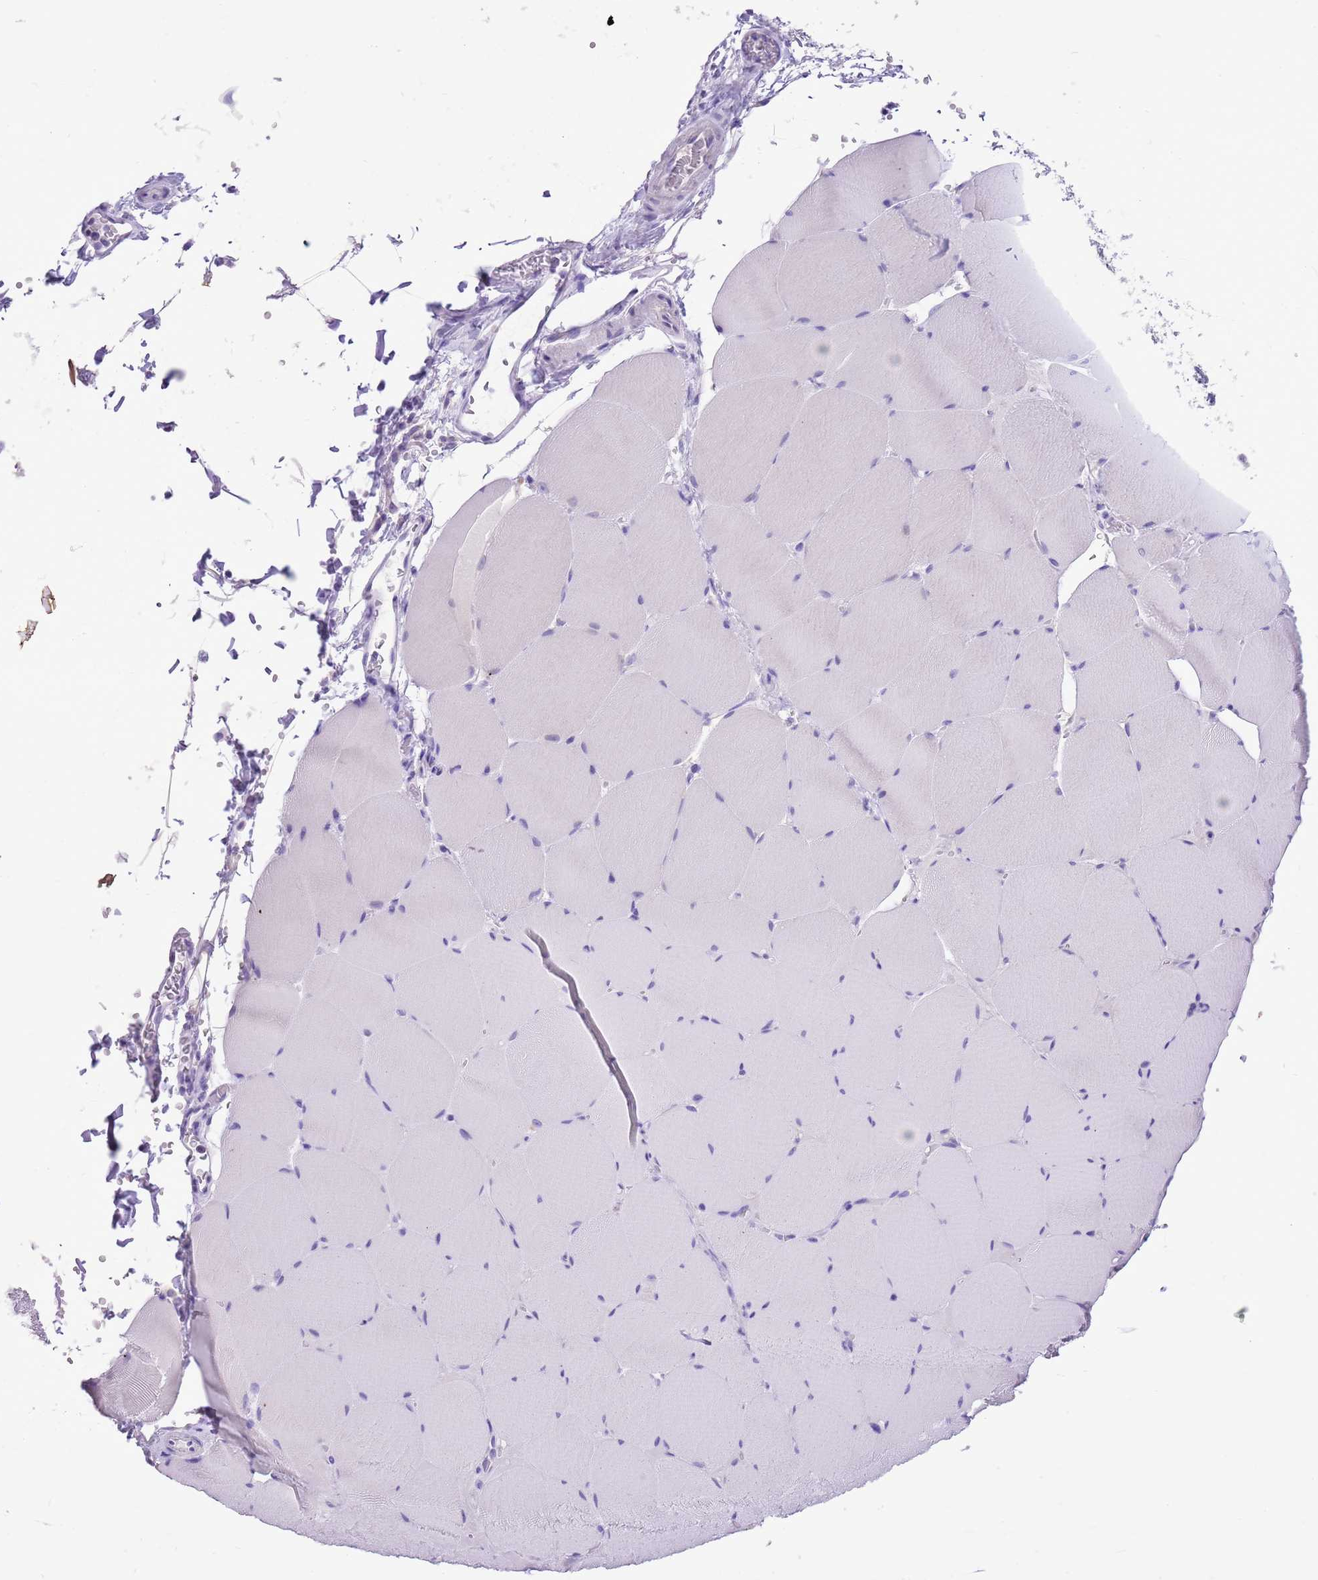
{"staining": {"intensity": "negative", "quantity": "none", "location": "none"}, "tissue": "skeletal muscle", "cell_type": "Myocytes", "image_type": "normal", "snomed": [{"axis": "morphology", "description": "Normal tissue, NOS"}, {"axis": "topography", "description": "Skeletal muscle"}, {"axis": "topography", "description": "Head-Neck"}], "caption": "Myocytes show no significant staining in normal skeletal muscle.", "gene": "R3HDM4", "patient": {"sex": "male", "age": 66}}